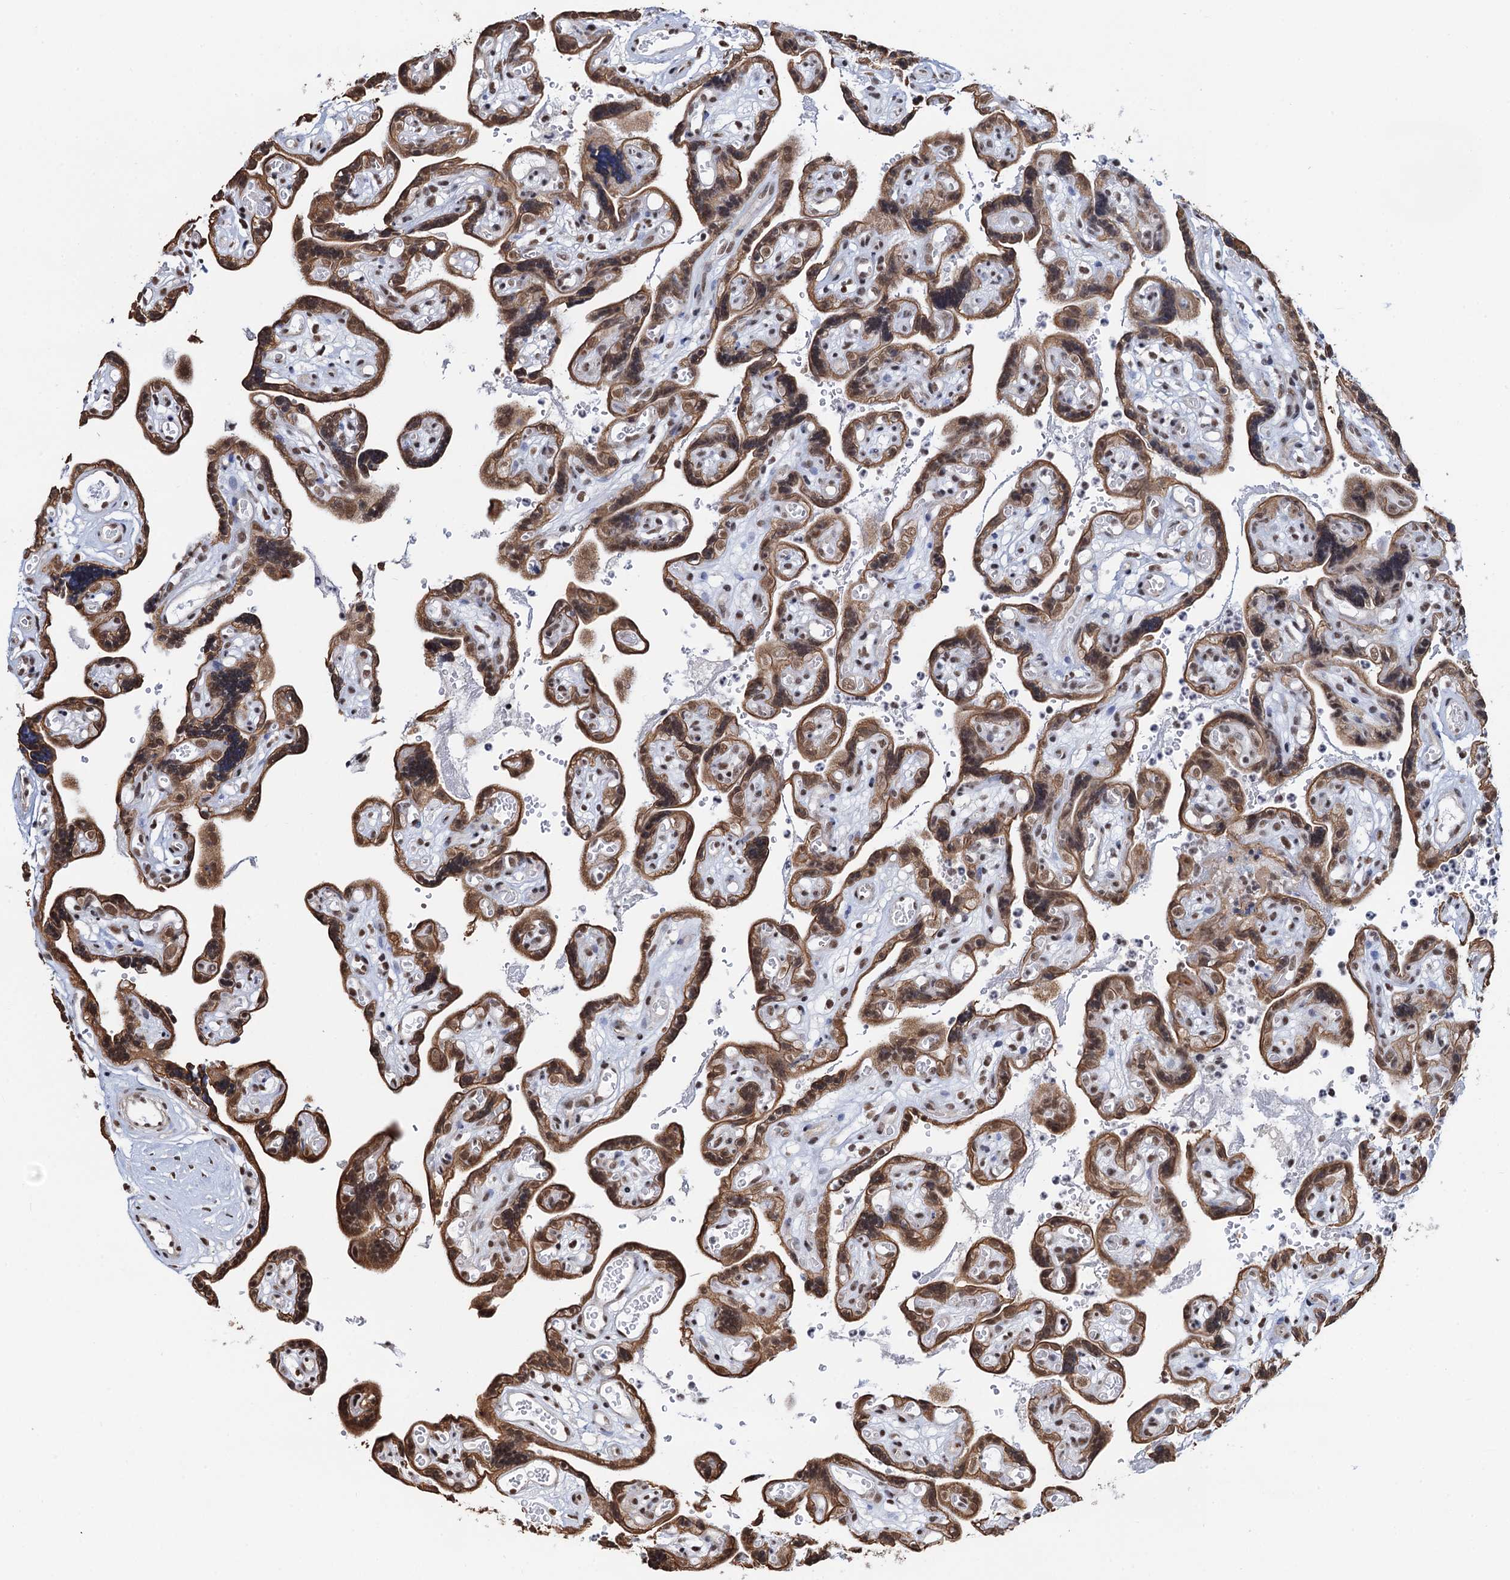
{"staining": {"intensity": "moderate", "quantity": ">75%", "location": "nuclear"}, "tissue": "placenta", "cell_type": "Decidual cells", "image_type": "normal", "snomed": [{"axis": "morphology", "description": "Normal tissue, NOS"}, {"axis": "topography", "description": "Placenta"}], "caption": "Immunohistochemistry (IHC) of normal placenta displays medium levels of moderate nuclear staining in about >75% of decidual cells. (DAB (3,3'-diaminobenzidine) = brown stain, brightfield microscopy at high magnification).", "gene": "ZNF609", "patient": {"sex": "female", "age": 30}}